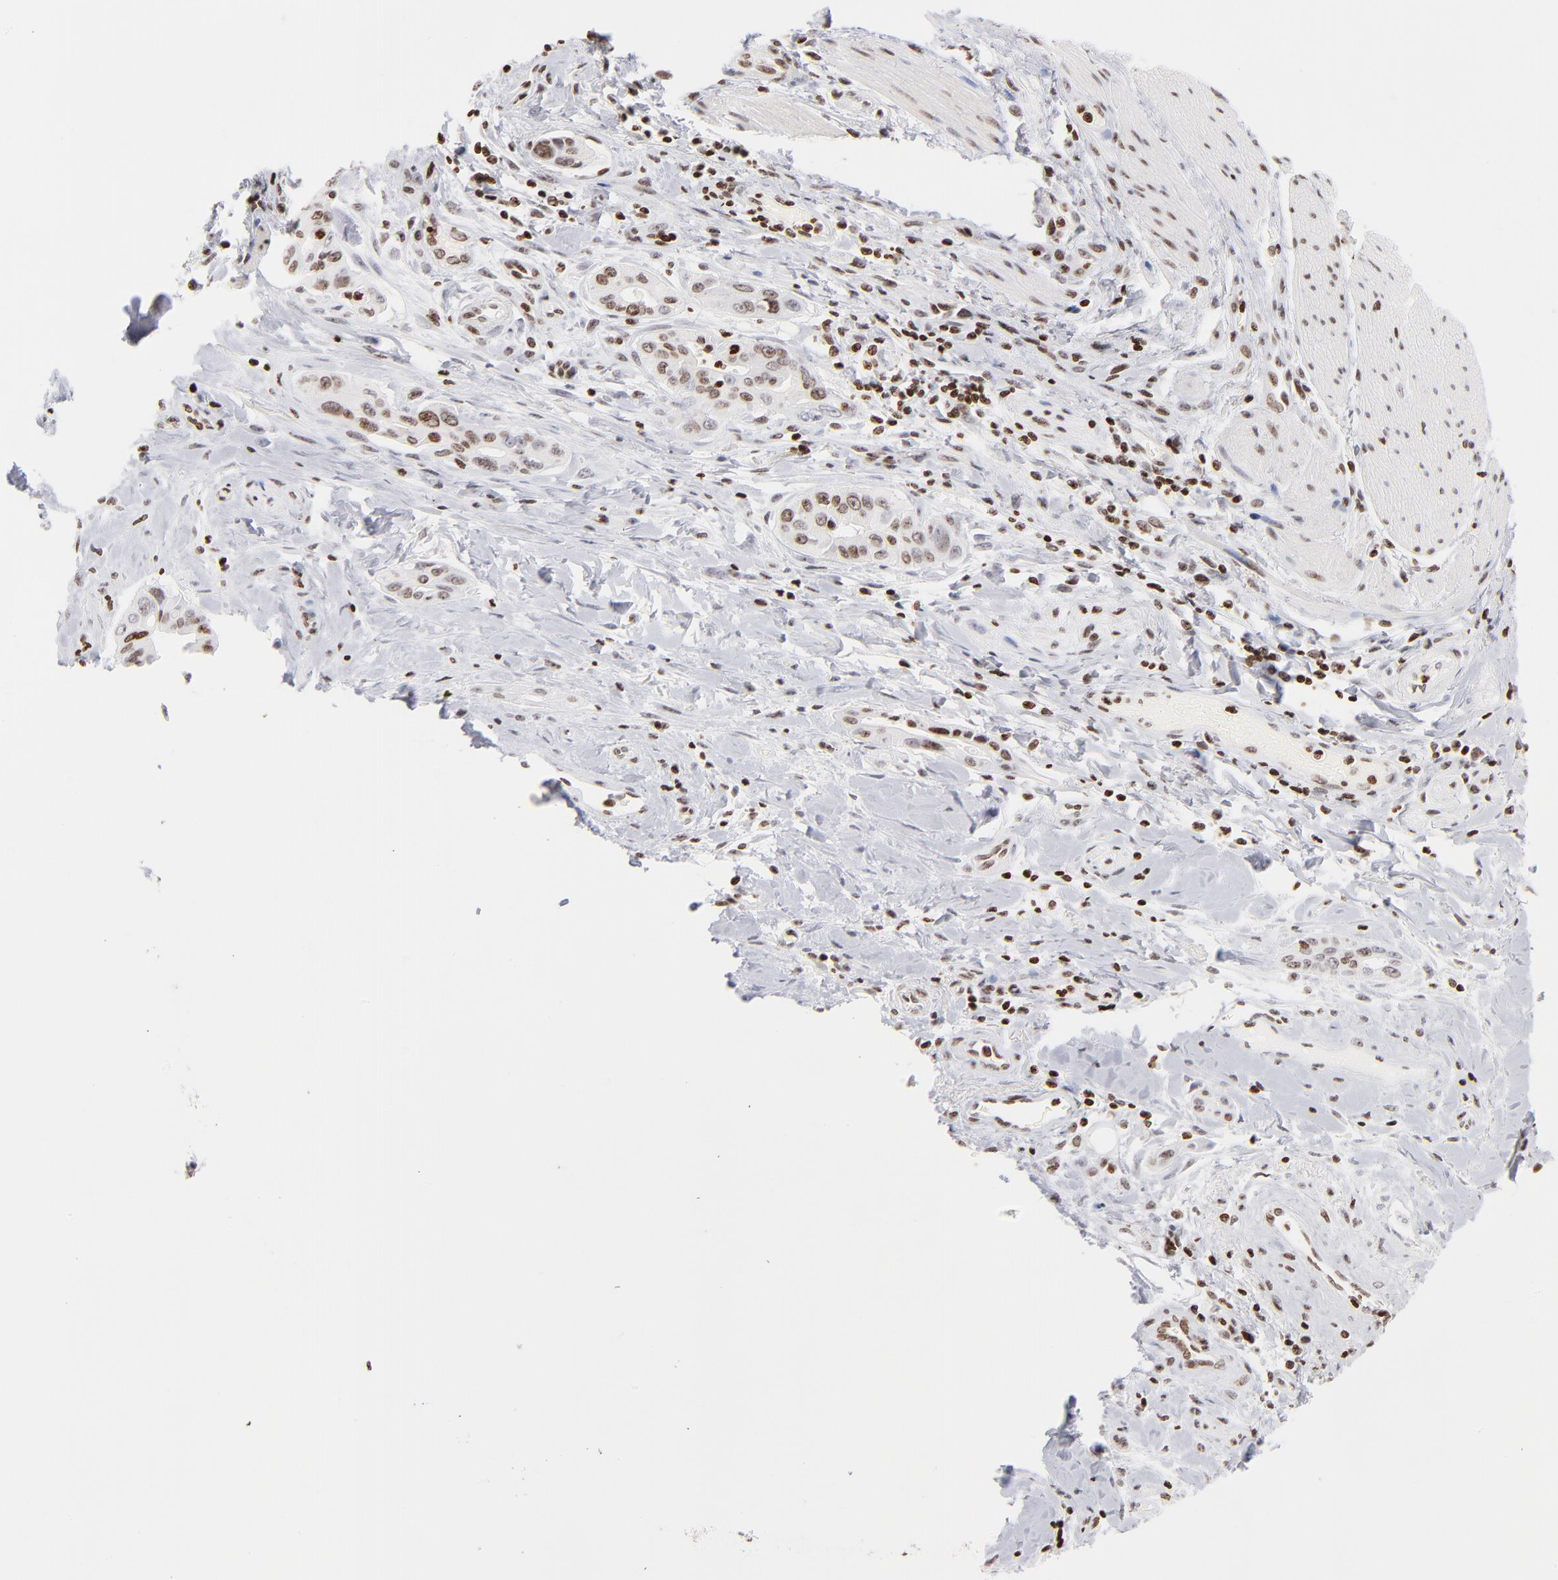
{"staining": {"intensity": "moderate", "quantity": "25%-75%", "location": "nuclear"}, "tissue": "pancreatic cancer", "cell_type": "Tumor cells", "image_type": "cancer", "snomed": [{"axis": "morphology", "description": "Adenocarcinoma, NOS"}, {"axis": "topography", "description": "Pancreas"}], "caption": "Approximately 25%-75% of tumor cells in adenocarcinoma (pancreatic) reveal moderate nuclear protein staining as visualized by brown immunohistochemical staining.", "gene": "RTL4", "patient": {"sex": "male", "age": 77}}